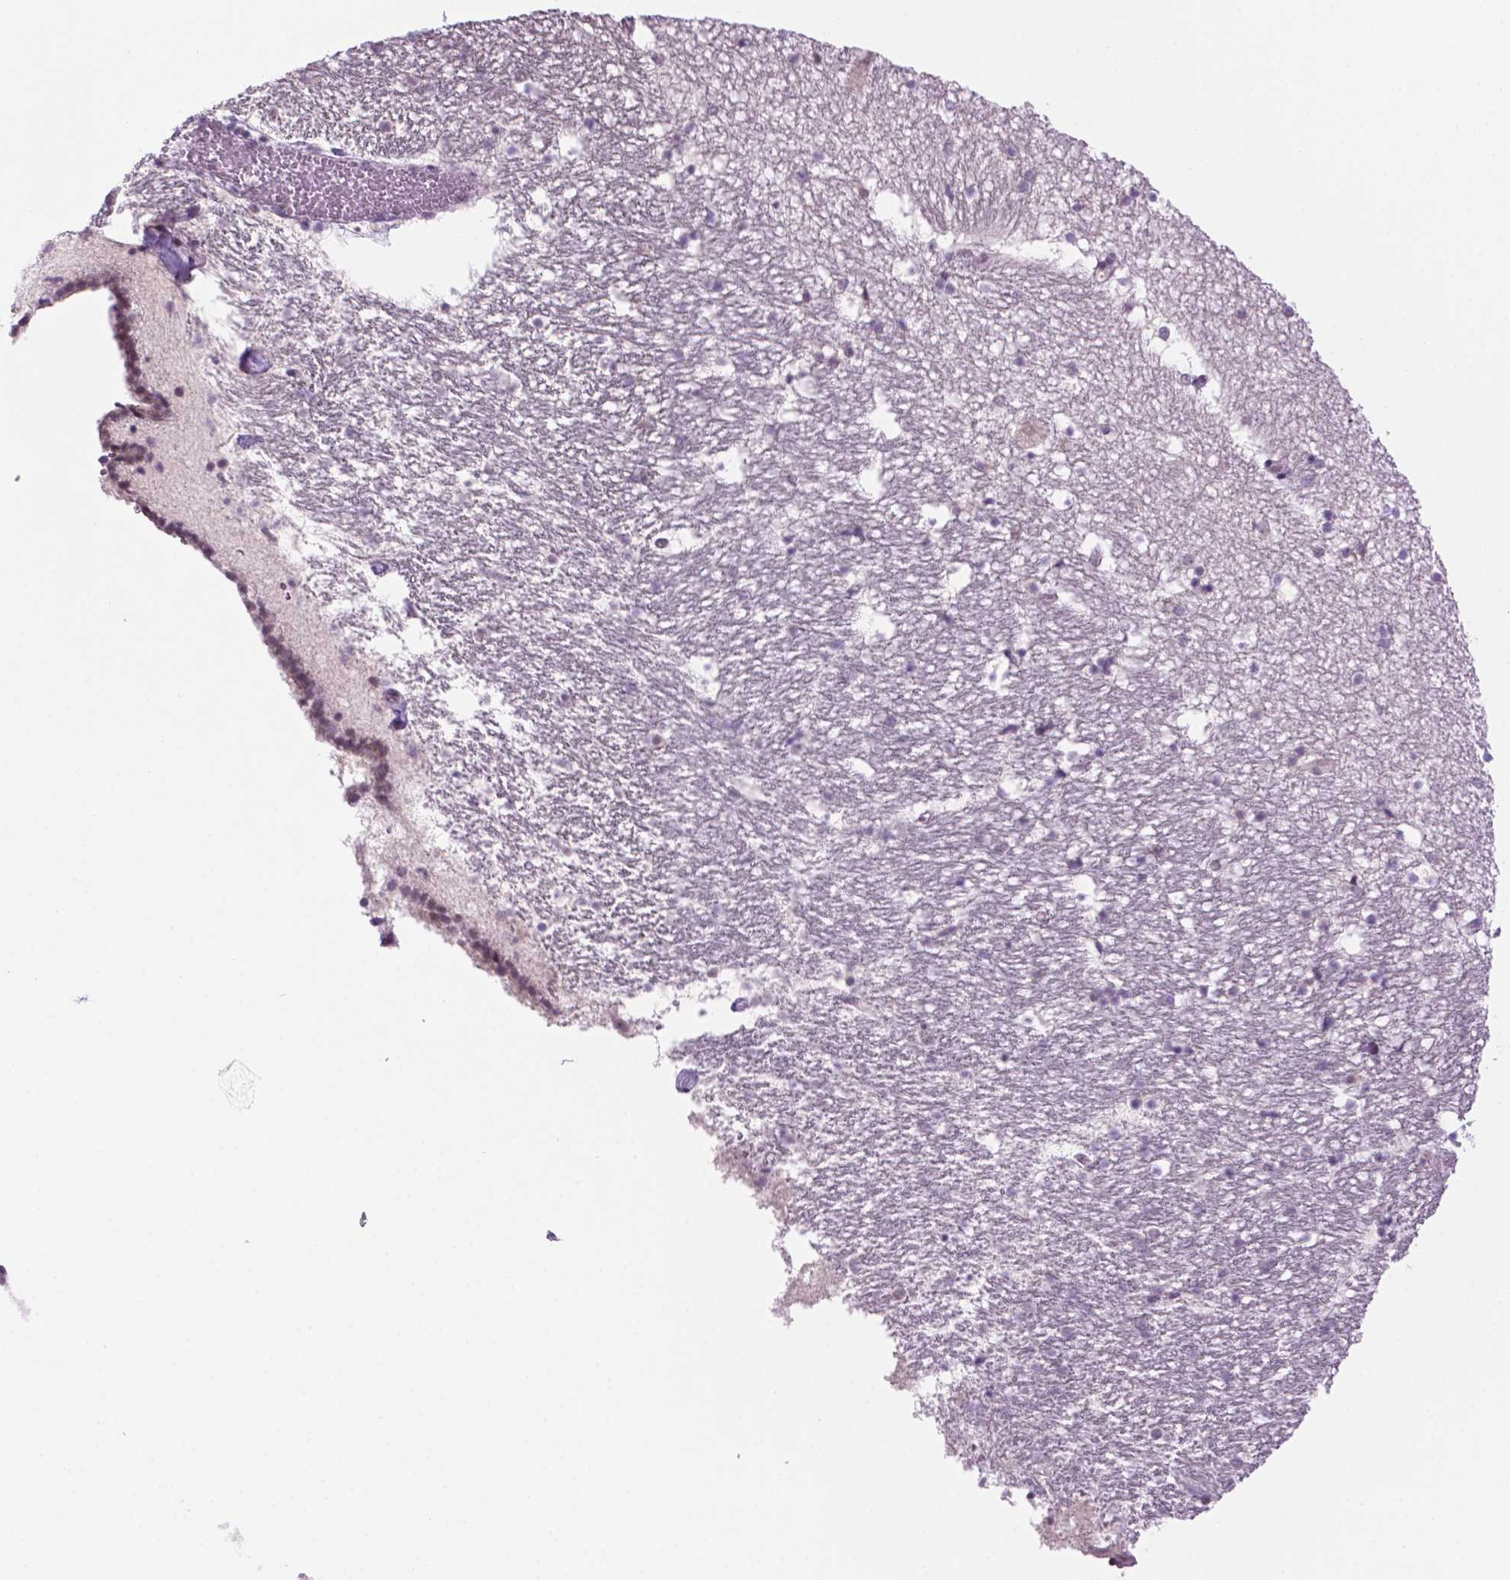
{"staining": {"intensity": "negative", "quantity": "none", "location": "none"}, "tissue": "hippocampus", "cell_type": "Glial cells", "image_type": "normal", "snomed": [{"axis": "morphology", "description": "Normal tissue, NOS"}, {"axis": "topography", "description": "Hippocampus"}], "caption": "High power microscopy photomicrograph of an immunohistochemistry (IHC) histopathology image of benign hippocampus, revealing no significant staining in glial cells. (IHC, brightfield microscopy, high magnification).", "gene": "NCAPH2", "patient": {"sex": "male", "age": 26}}